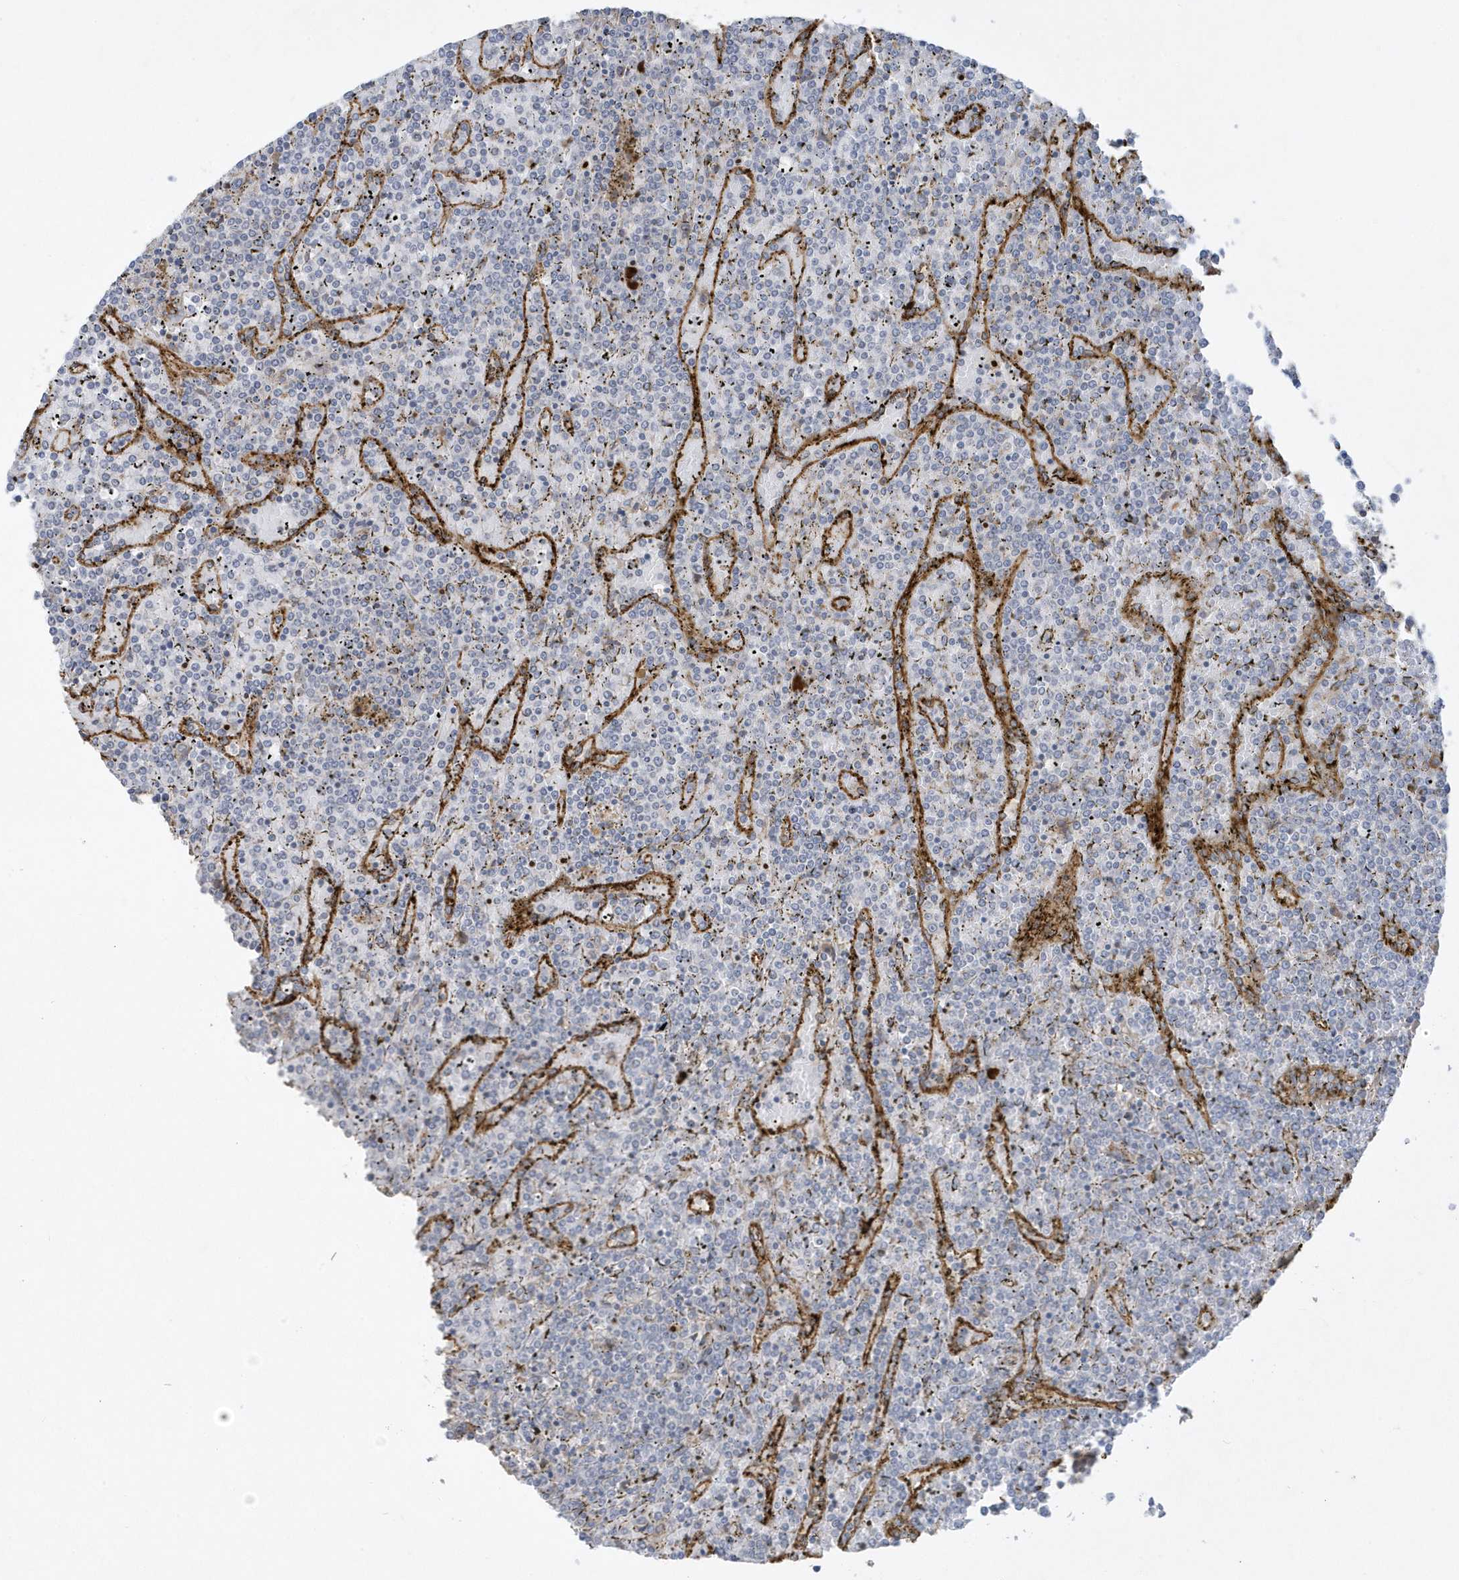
{"staining": {"intensity": "negative", "quantity": "none", "location": "none"}, "tissue": "lymphoma", "cell_type": "Tumor cells", "image_type": "cancer", "snomed": [{"axis": "morphology", "description": "Malignant lymphoma, non-Hodgkin's type, Low grade"}, {"axis": "topography", "description": "Spleen"}], "caption": "Low-grade malignant lymphoma, non-Hodgkin's type stained for a protein using immunohistochemistry shows no staining tumor cells.", "gene": "THADA", "patient": {"sex": "female", "age": 19}}